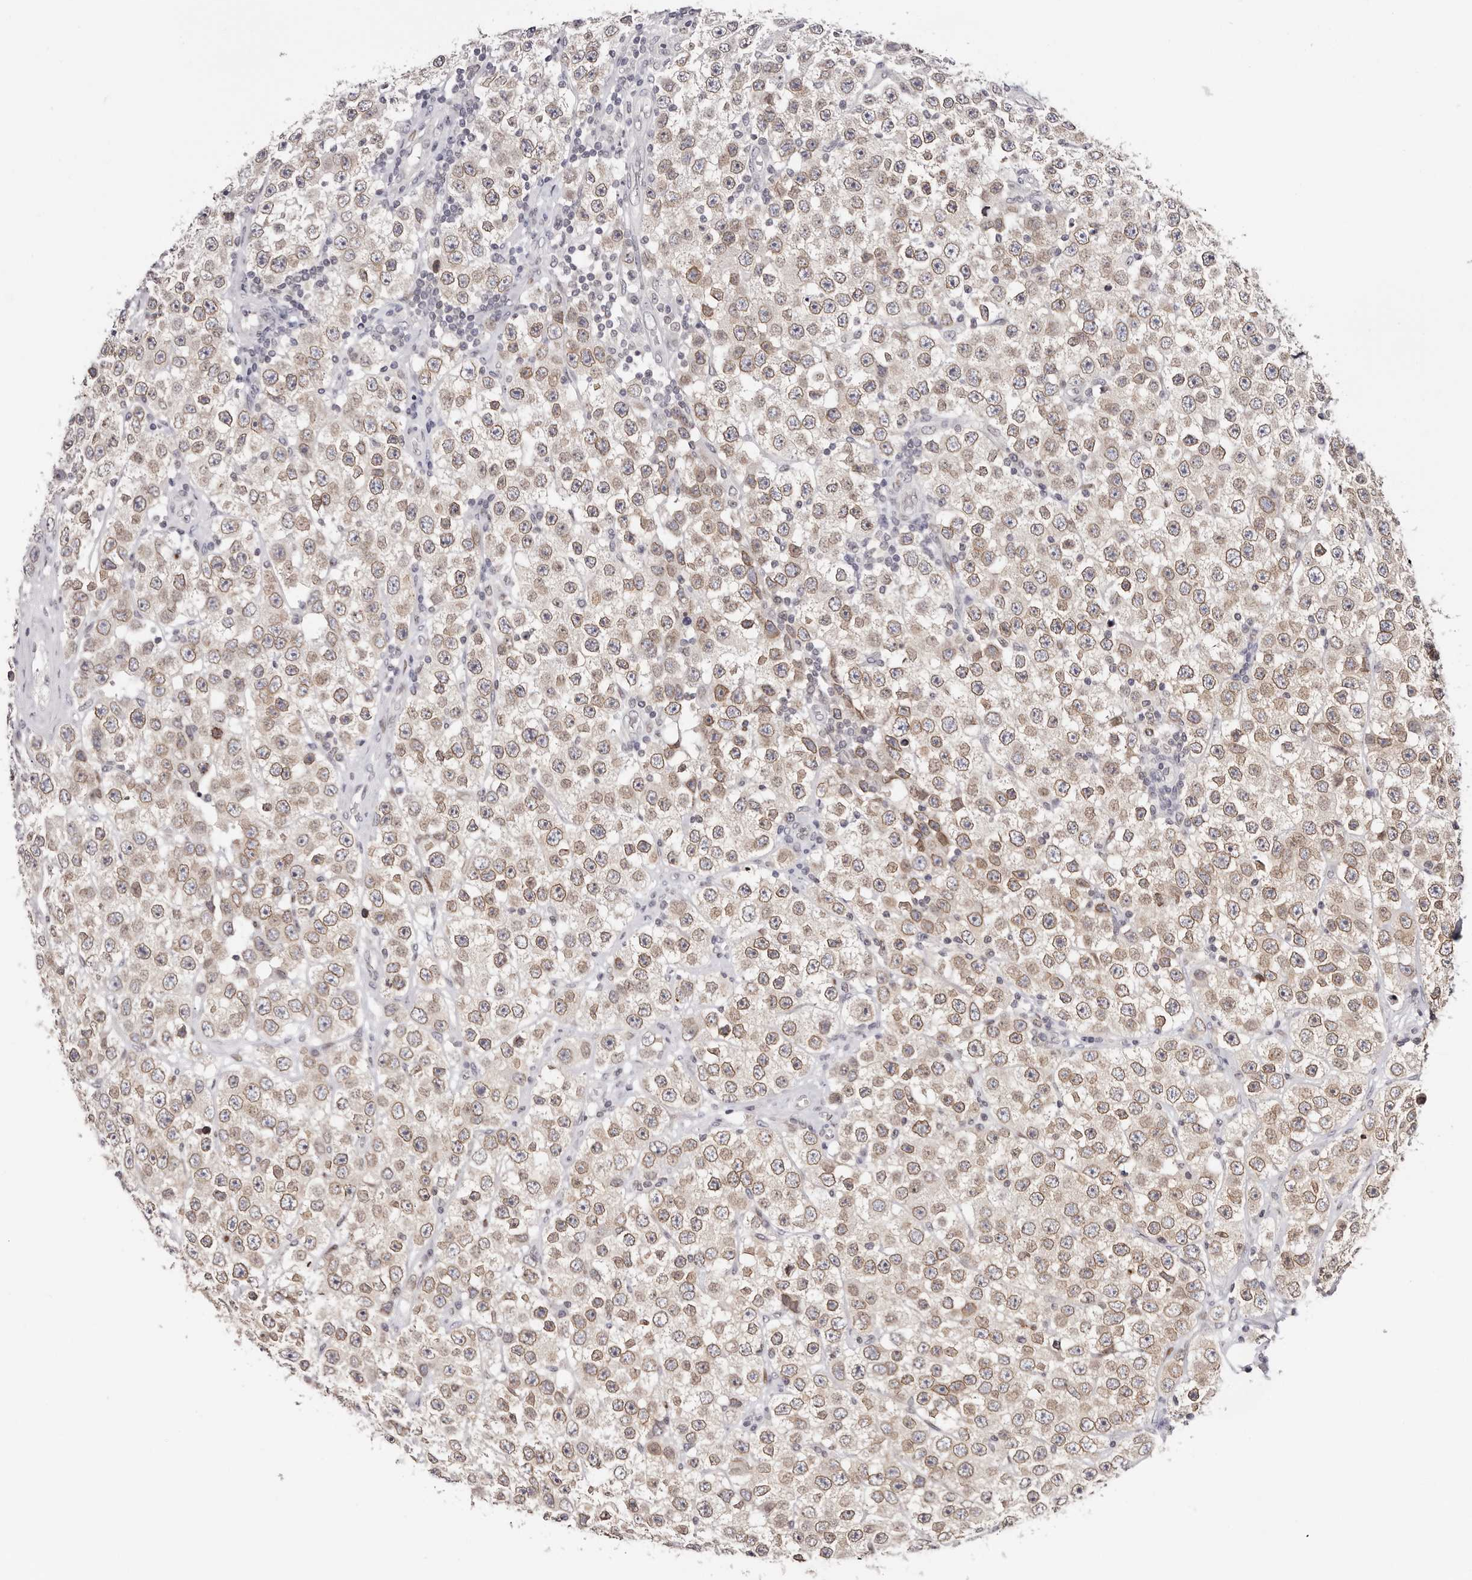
{"staining": {"intensity": "moderate", "quantity": ">75%", "location": "cytoplasmic/membranous,nuclear"}, "tissue": "testis cancer", "cell_type": "Tumor cells", "image_type": "cancer", "snomed": [{"axis": "morphology", "description": "Seminoma, NOS"}, {"axis": "topography", "description": "Testis"}], "caption": "Tumor cells reveal moderate cytoplasmic/membranous and nuclear positivity in about >75% of cells in testis seminoma.", "gene": "NUP153", "patient": {"sex": "male", "age": 28}}